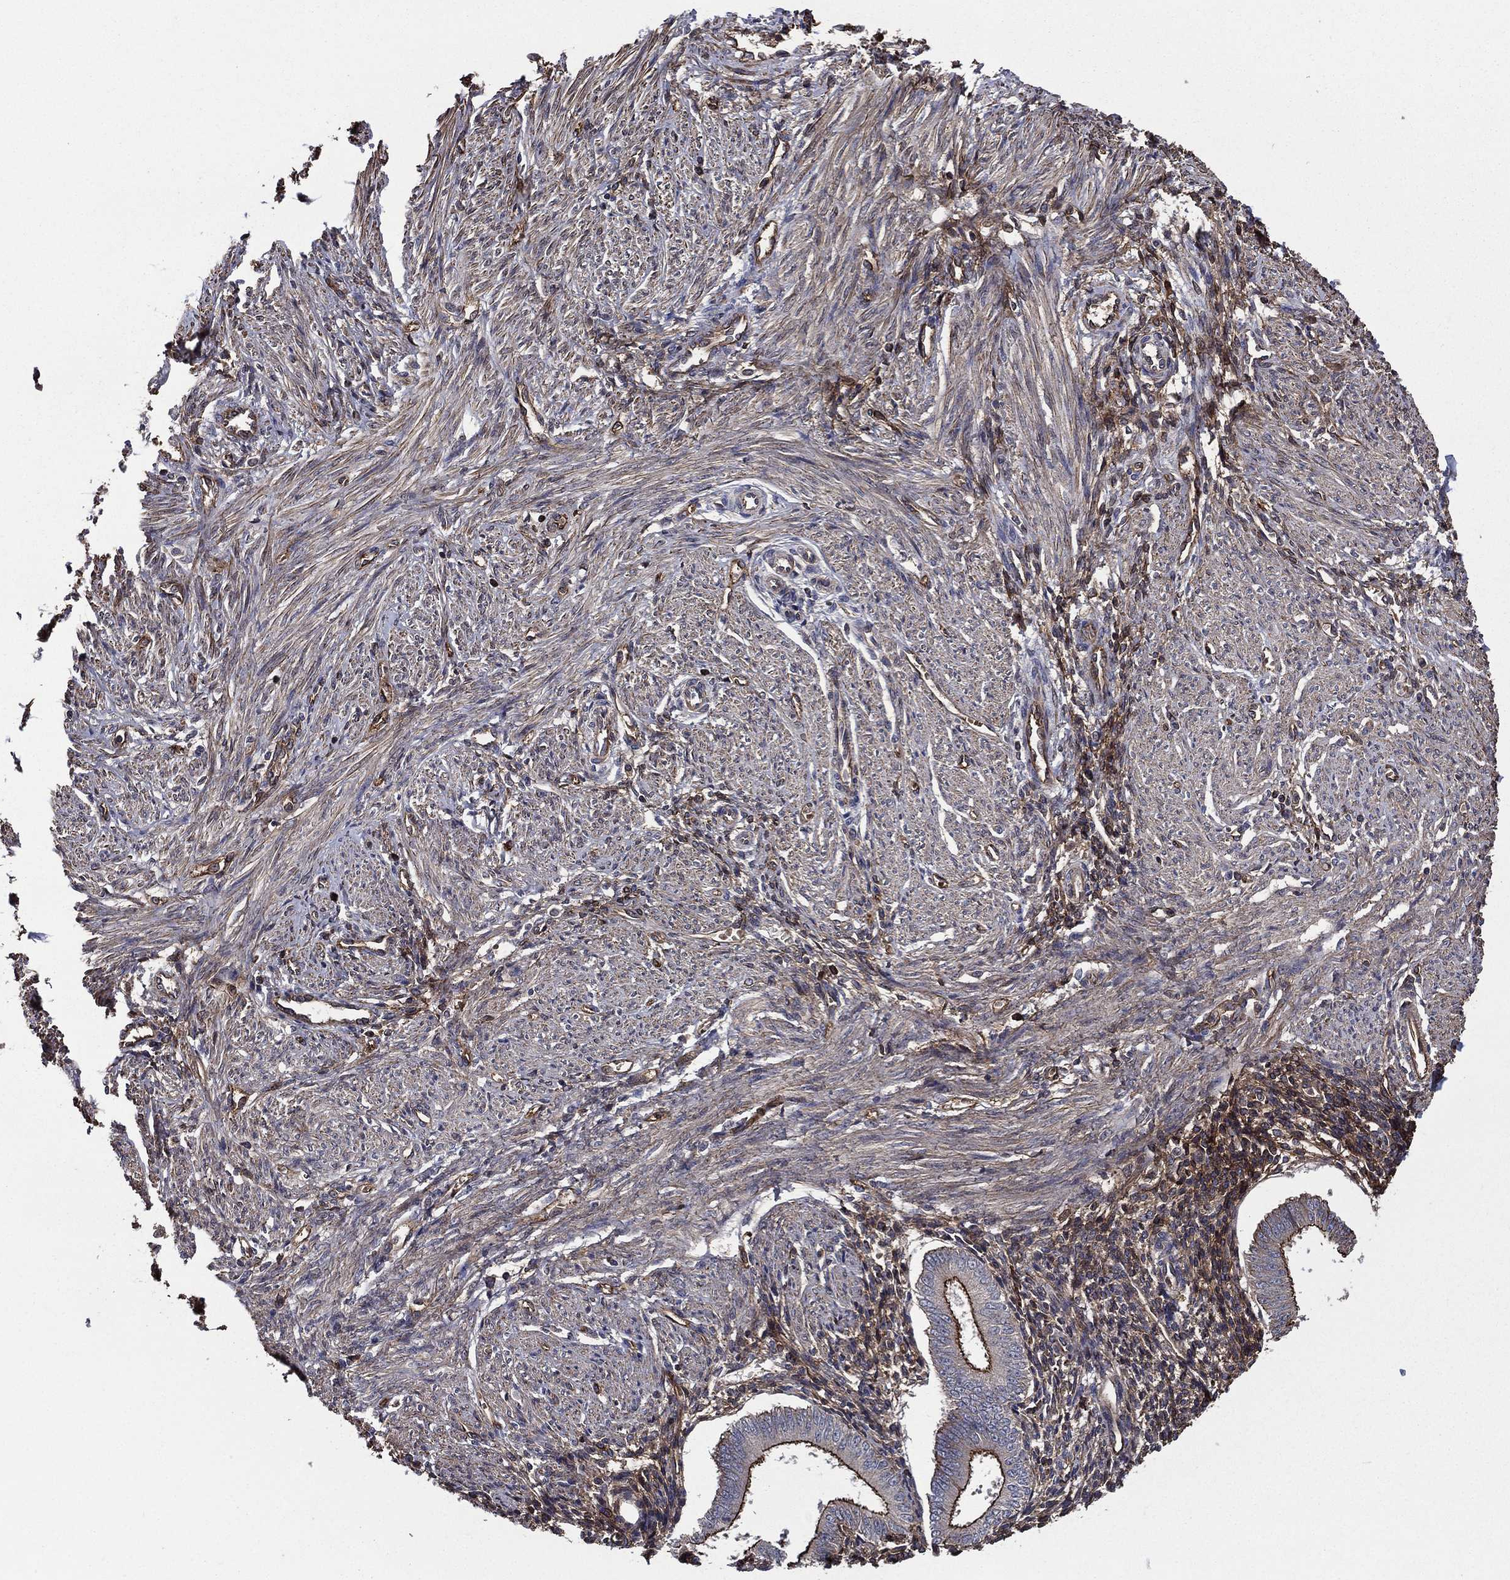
{"staining": {"intensity": "negative", "quantity": "none", "location": "none"}, "tissue": "endometrium", "cell_type": "Cells in endometrial stroma", "image_type": "normal", "snomed": [{"axis": "morphology", "description": "Normal tissue, NOS"}, {"axis": "topography", "description": "Endometrium"}], "caption": "This is an immunohistochemistry photomicrograph of normal endometrium. There is no staining in cells in endometrial stroma.", "gene": "PLPP3", "patient": {"sex": "female", "age": 39}}